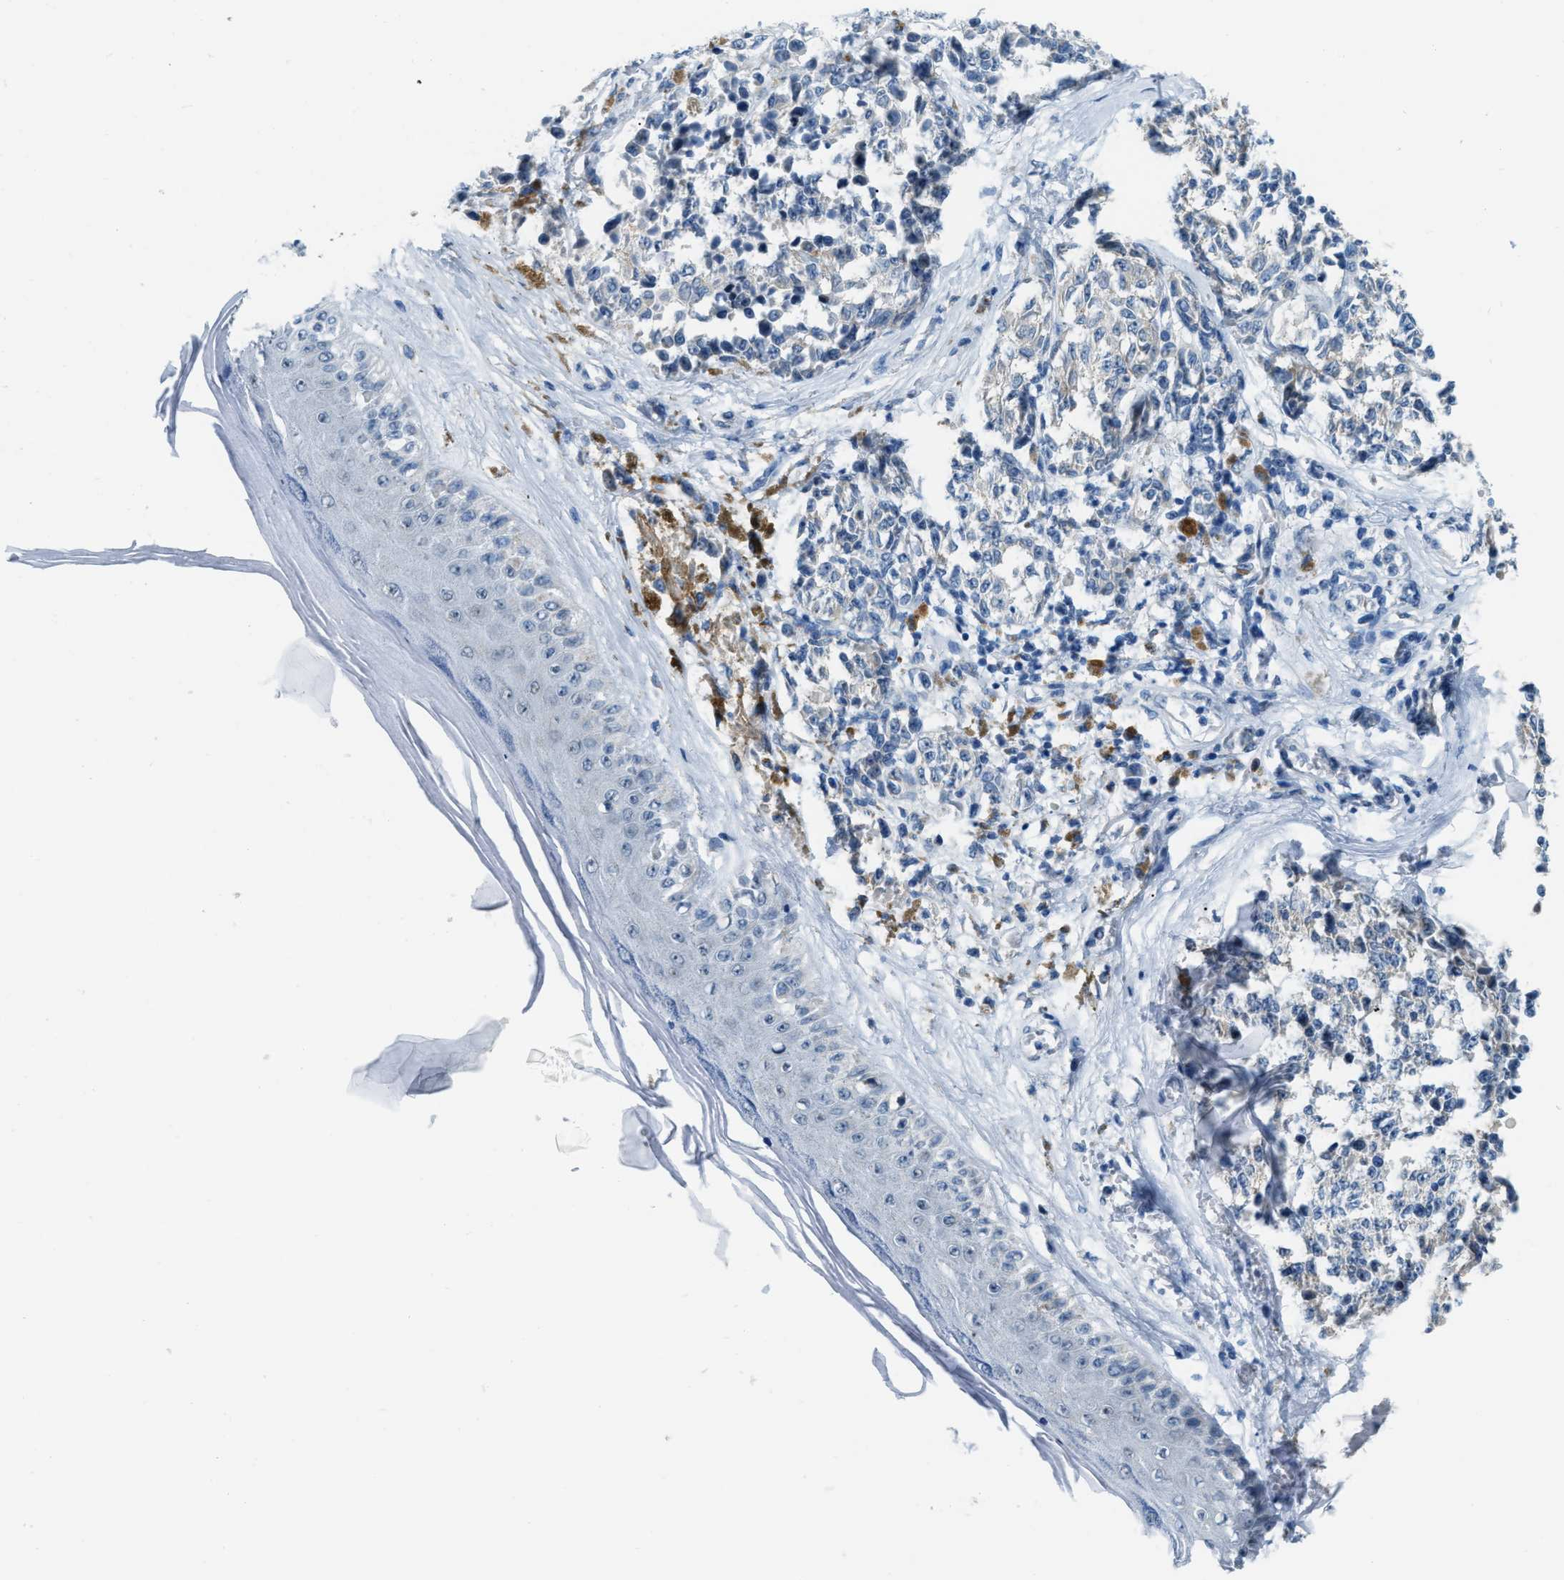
{"staining": {"intensity": "negative", "quantity": "none", "location": "none"}, "tissue": "melanoma", "cell_type": "Tumor cells", "image_type": "cancer", "snomed": [{"axis": "morphology", "description": "Malignant melanoma, NOS"}, {"axis": "topography", "description": "Skin"}], "caption": "The immunohistochemistry (IHC) photomicrograph has no significant staining in tumor cells of malignant melanoma tissue.", "gene": "PHRF1", "patient": {"sex": "female", "age": 64}}